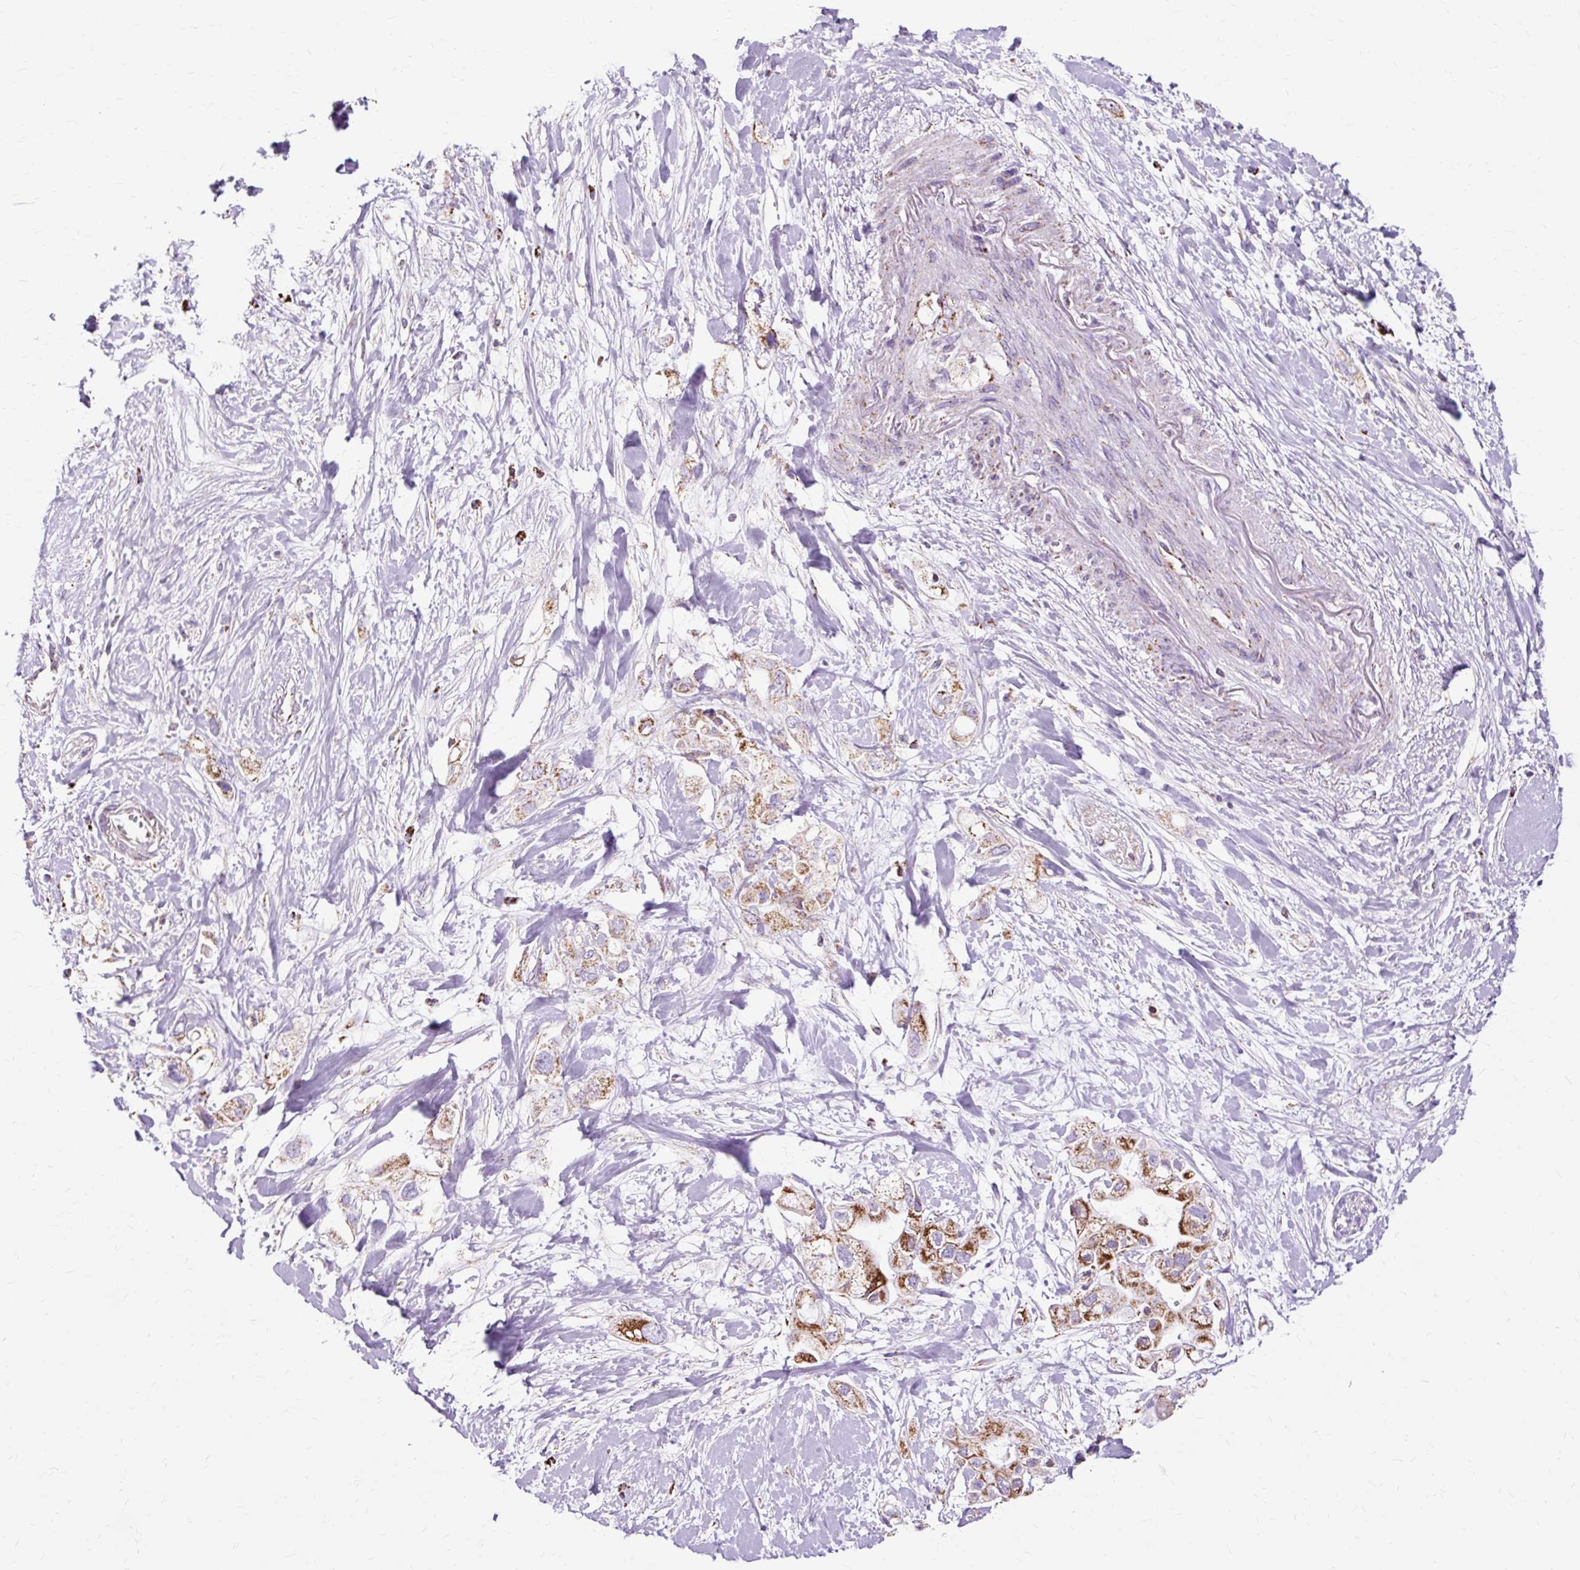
{"staining": {"intensity": "strong", "quantity": "25%-75%", "location": "cytoplasmic/membranous"}, "tissue": "pancreatic cancer", "cell_type": "Tumor cells", "image_type": "cancer", "snomed": [{"axis": "morphology", "description": "Adenocarcinoma, NOS"}, {"axis": "topography", "description": "Pancreas"}], "caption": "DAB immunohistochemical staining of pancreatic adenocarcinoma demonstrates strong cytoplasmic/membranous protein staining in about 25%-75% of tumor cells.", "gene": "DLAT", "patient": {"sex": "female", "age": 56}}